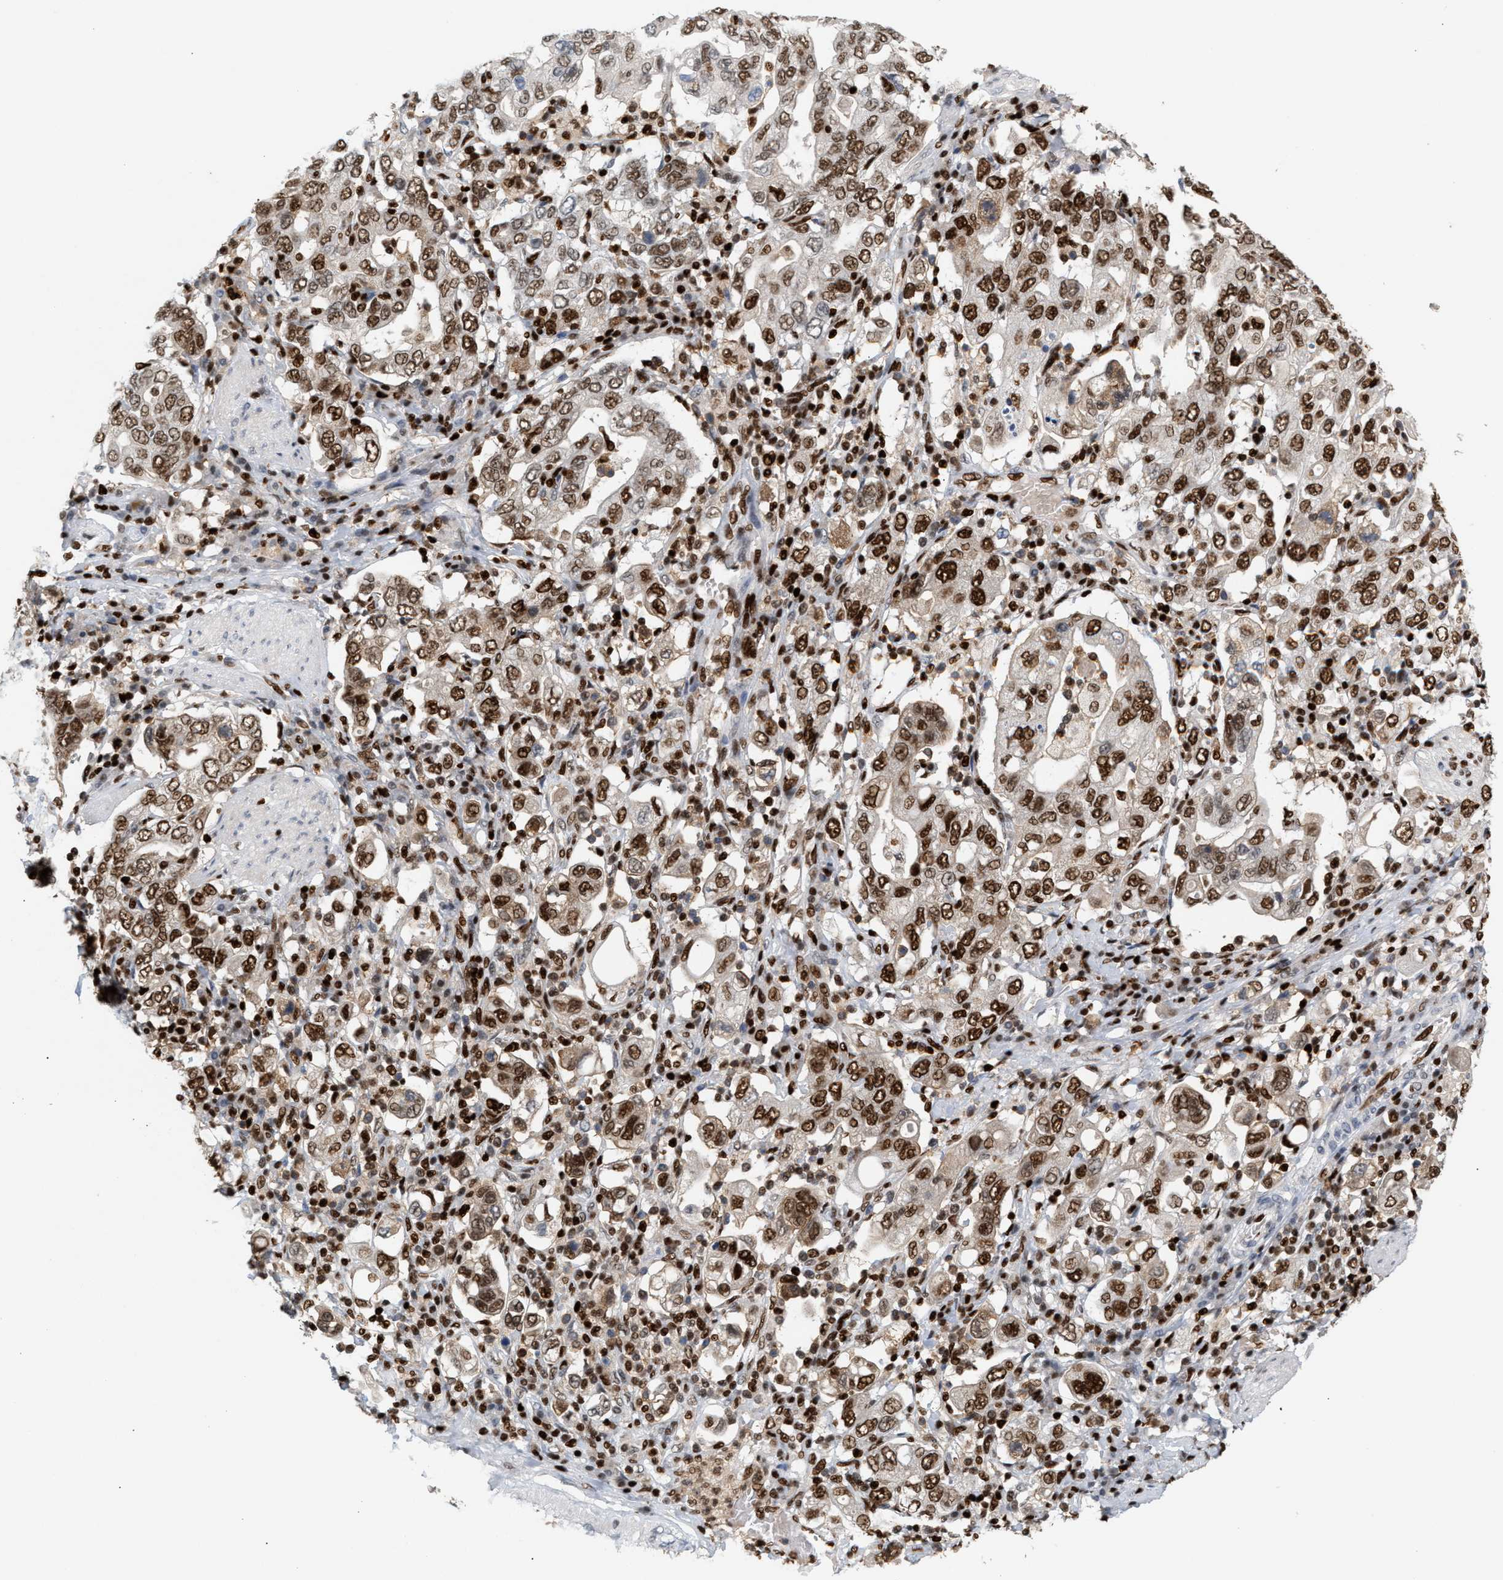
{"staining": {"intensity": "moderate", "quantity": ">75%", "location": "nuclear"}, "tissue": "stomach cancer", "cell_type": "Tumor cells", "image_type": "cancer", "snomed": [{"axis": "morphology", "description": "Adenocarcinoma, NOS"}, {"axis": "topography", "description": "Stomach, upper"}], "caption": "Stomach cancer was stained to show a protein in brown. There is medium levels of moderate nuclear positivity in about >75% of tumor cells.", "gene": "RNASEK-C17orf49", "patient": {"sex": "male", "age": 62}}